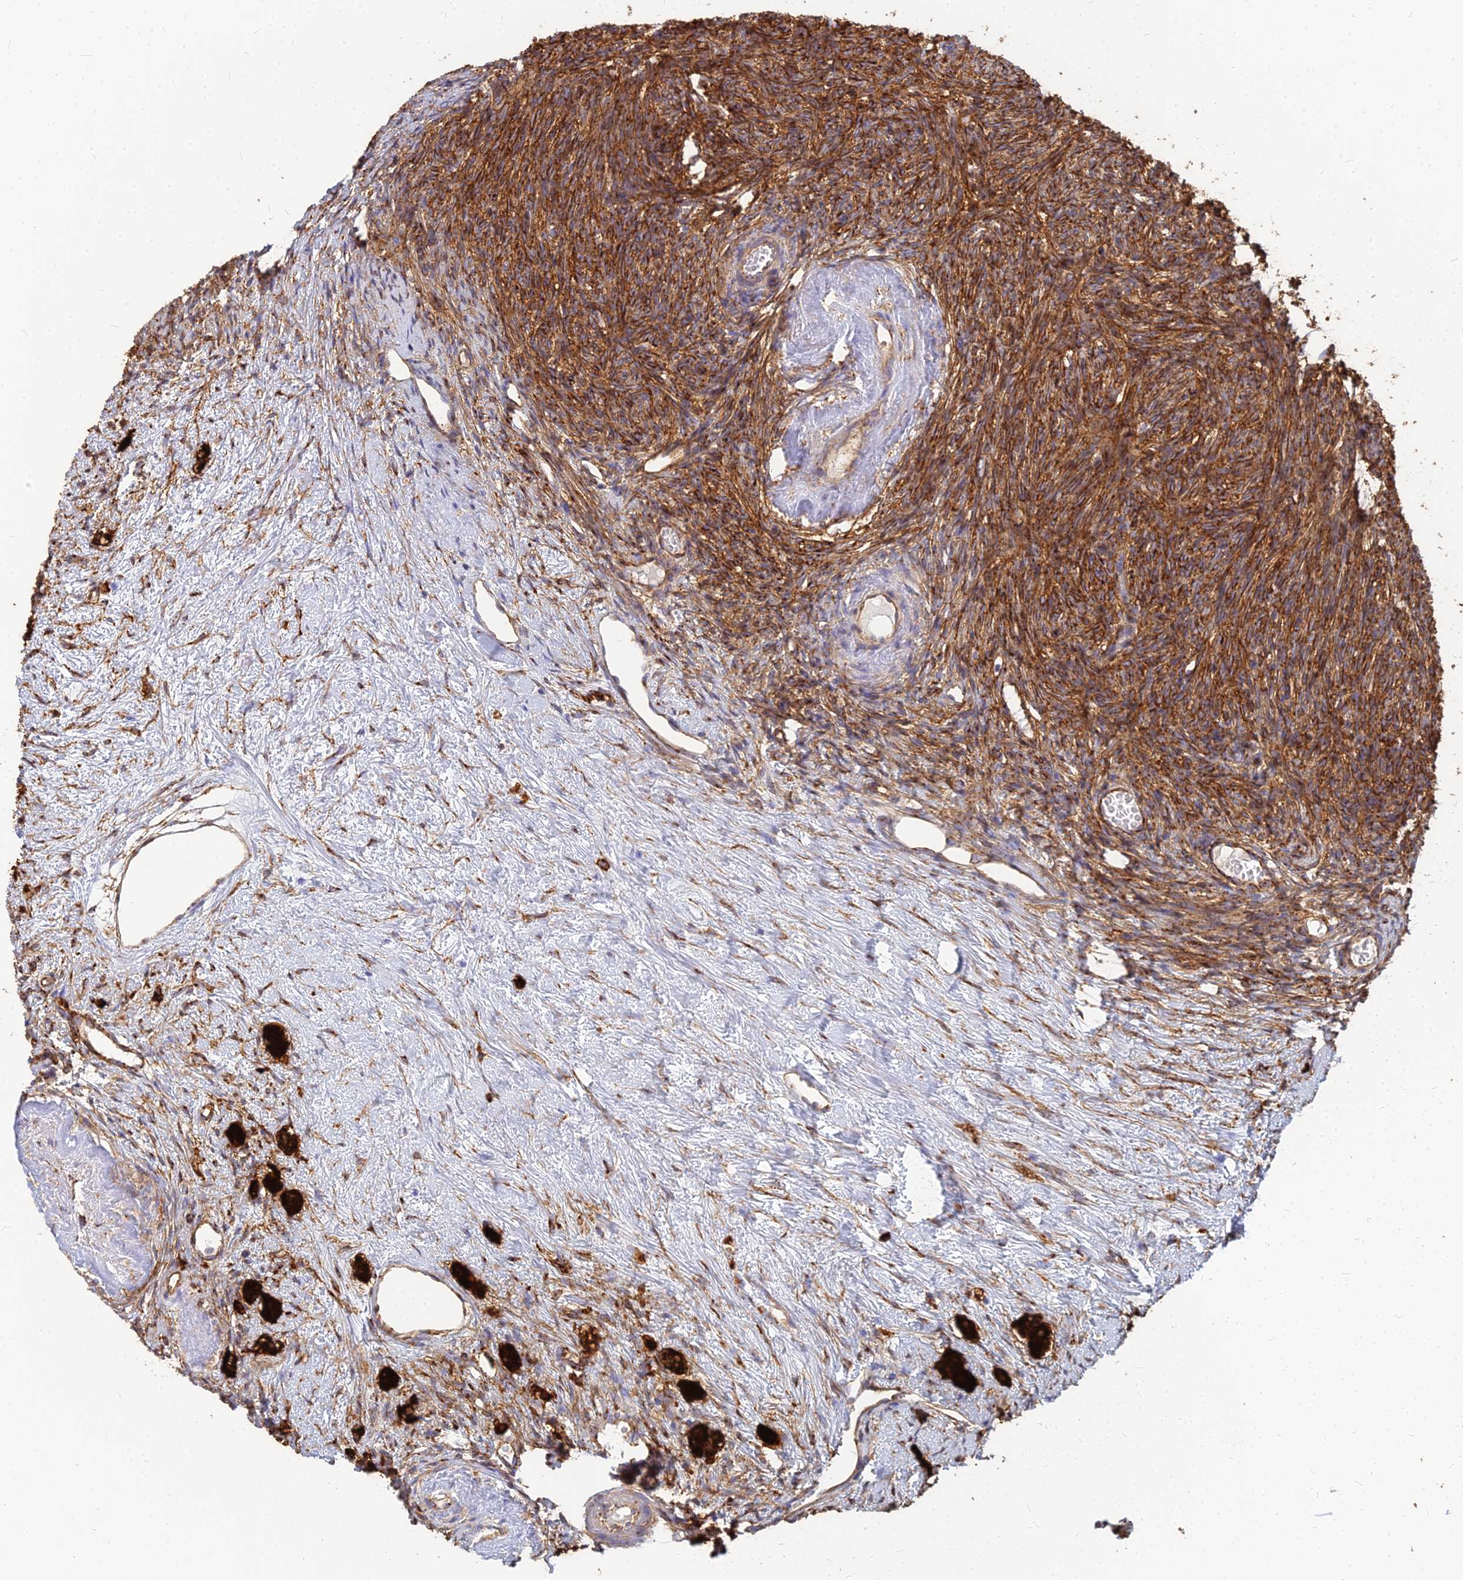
{"staining": {"intensity": "moderate", "quantity": ">75%", "location": "cytoplasmic/membranous"}, "tissue": "ovary", "cell_type": "Follicle cells", "image_type": "normal", "snomed": [{"axis": "morphology", "description": "Normal tissue, NOS"}, {"axis": "topography", "description": "Ovary"}], "caption": "The image exhibits immunohistochemical staining of benign ovary. There is moderate cytoplasmic/membranous expression is seen in about >75% of follicle cells.", "gene": "VAT1", "patient": {"sex": "female", "age": 51}}